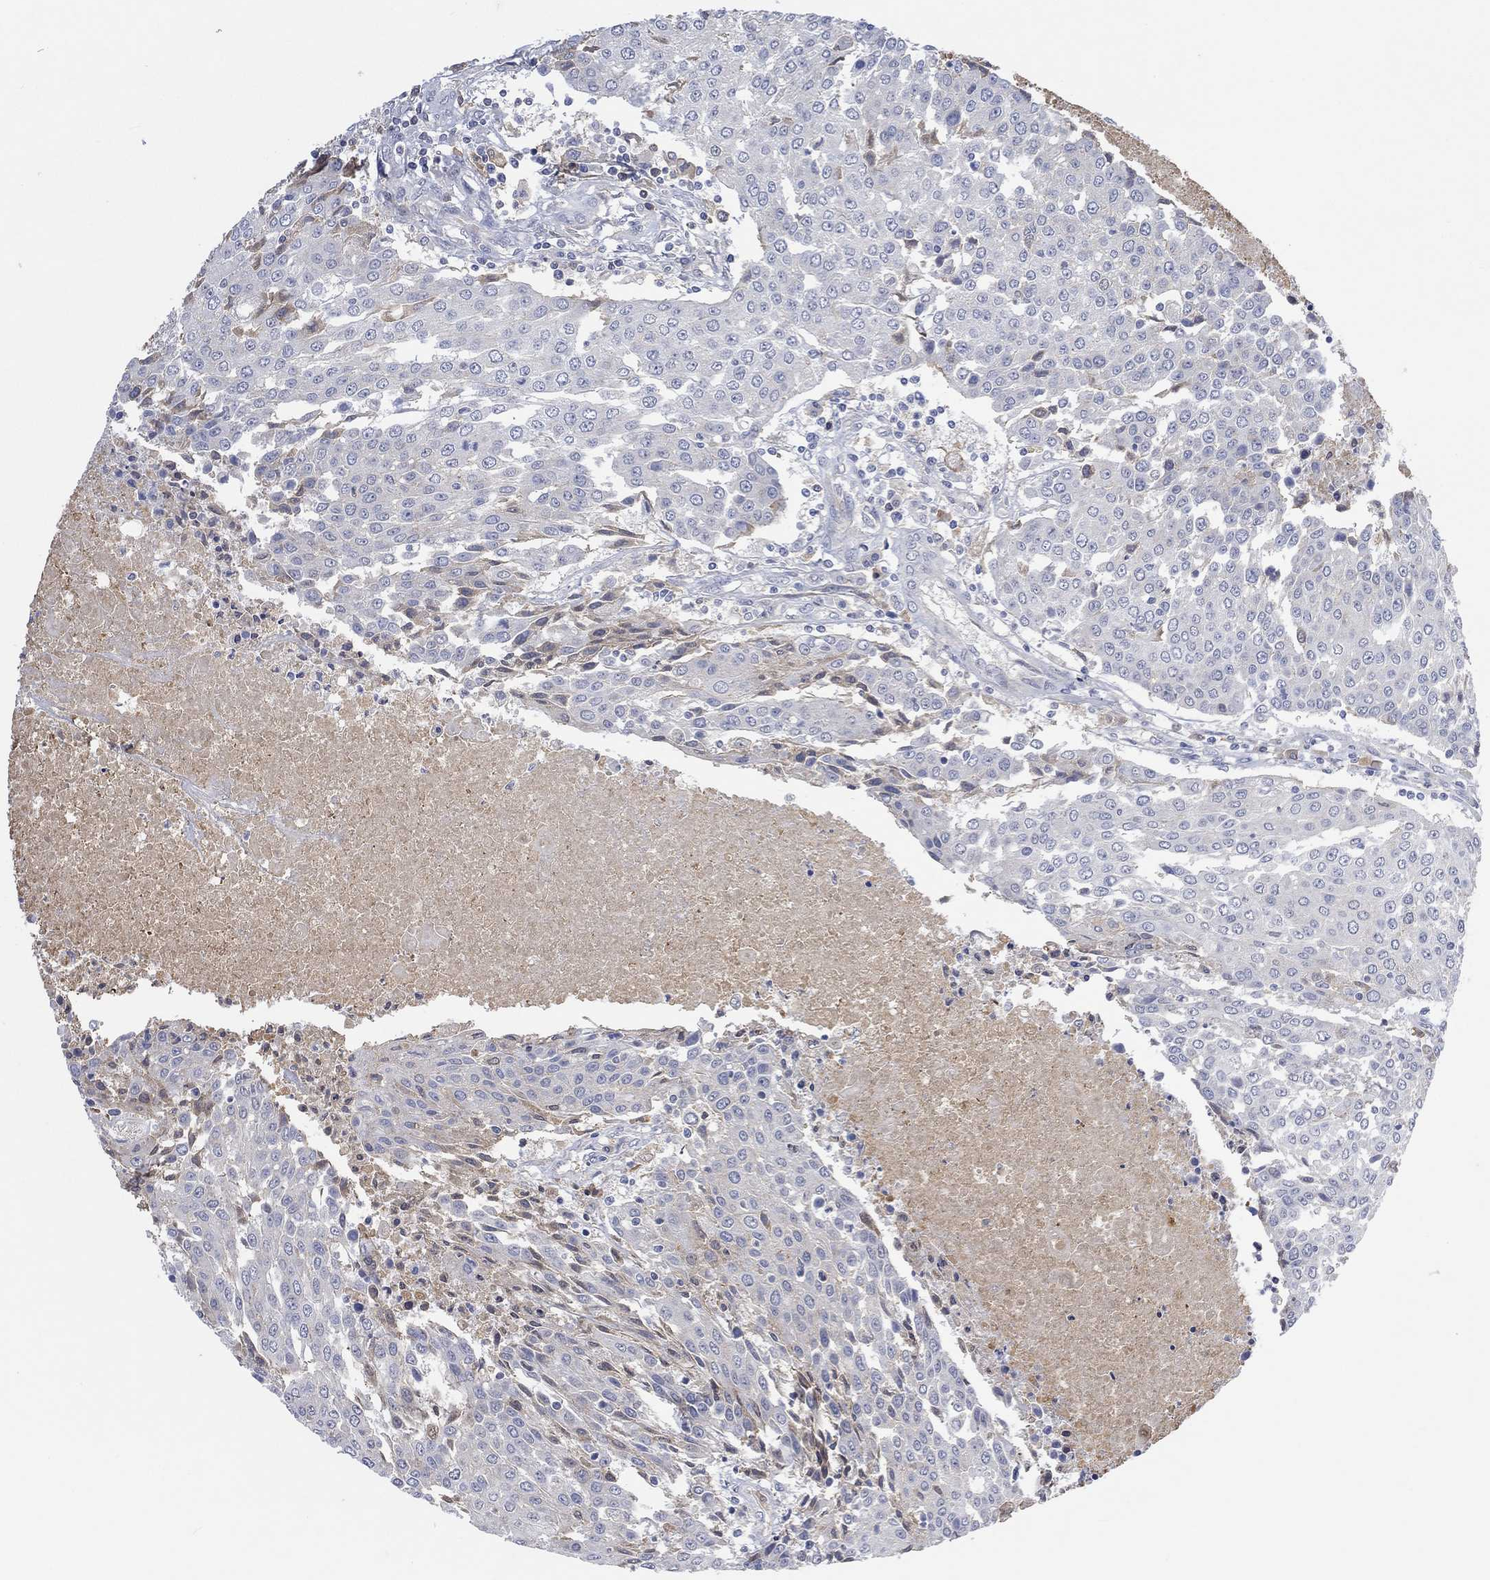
{"staining": {"intensity": "negative", "quantity": "none", "location": "none"}, "tissue": "urothelial cancer", "cell_type": "Tumor cells", "image_type": "cancer", "snomed": [{"axis": "morphology", "description": "Urothelial carcinoma, High grade"}, {"axis": "topography", "description": "Urinary bladder"}], "caption": "An IHC image of urothelial cancer is shown. There is no staining in tumor cells of urothelial cancer.", "gene": "MSTN", "patient": {"sex": "female", "age": 85}}